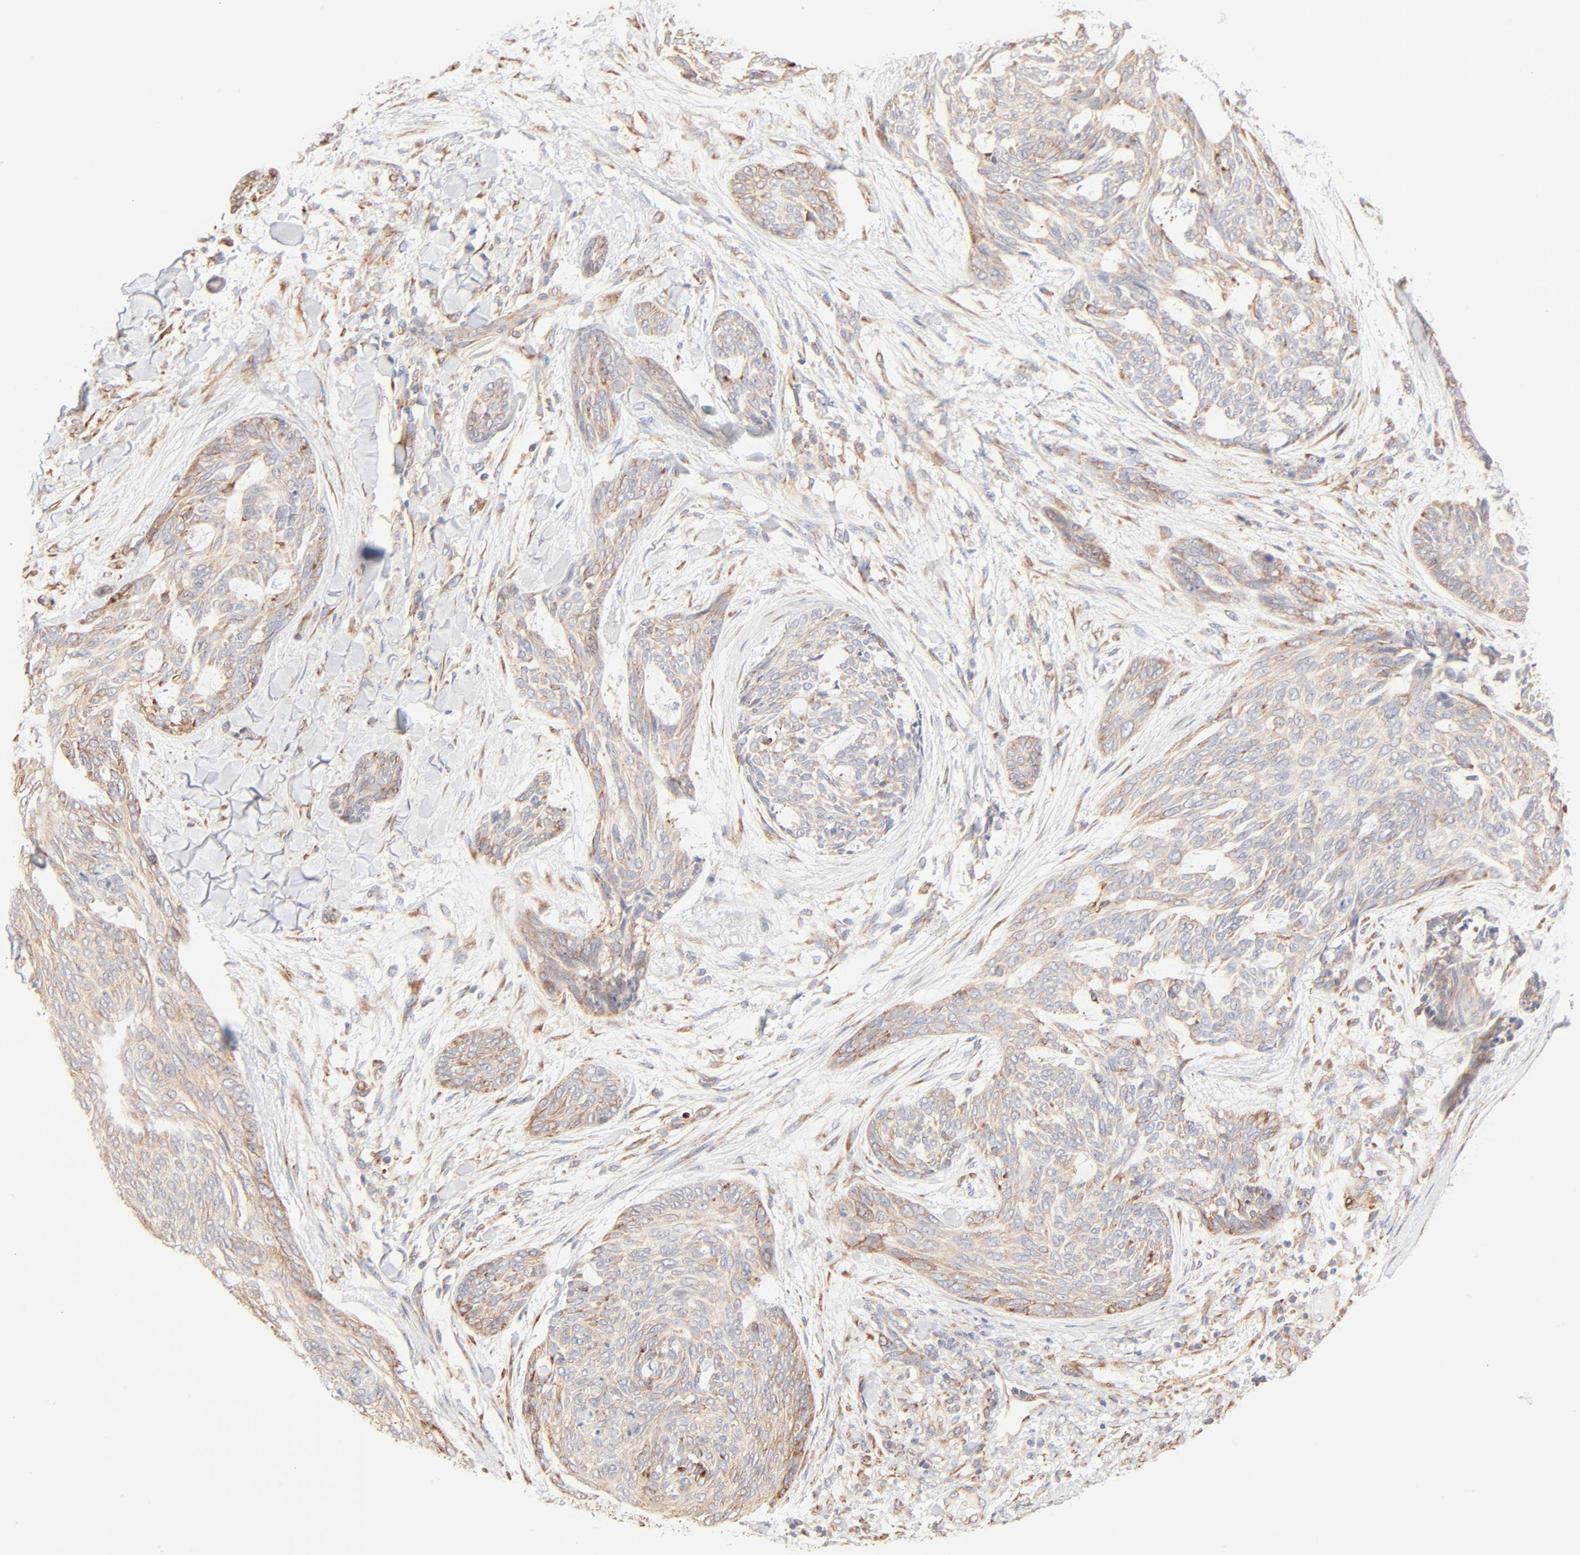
{"staining": {"intensity": "weak", "quantity": ">75%", "location": "cytoplasmic/membranous"}, "tissue": "skin cancer", "cell_type": "Tumor cells", "image_type": "cancer", "snomed": [{"axis": "morphology", "description": "Normal tissue, NOS"}, {"axis": "morphology", "description": "Basal cell carcinoma"}, {"axis": "topography", "description": "Skin"}], "caption": "Protein staining shows weak cytoplasmic/membranous positivity in about >75% of tumor cells in skin cancer (basal cell carcinoma). (DAB (3,3'-diaminobenzidine) IHC, brown staining for protein, blue staining for nuclei).", "gene": "RPS20", "patient": {"sex": "female", "age": 71}}